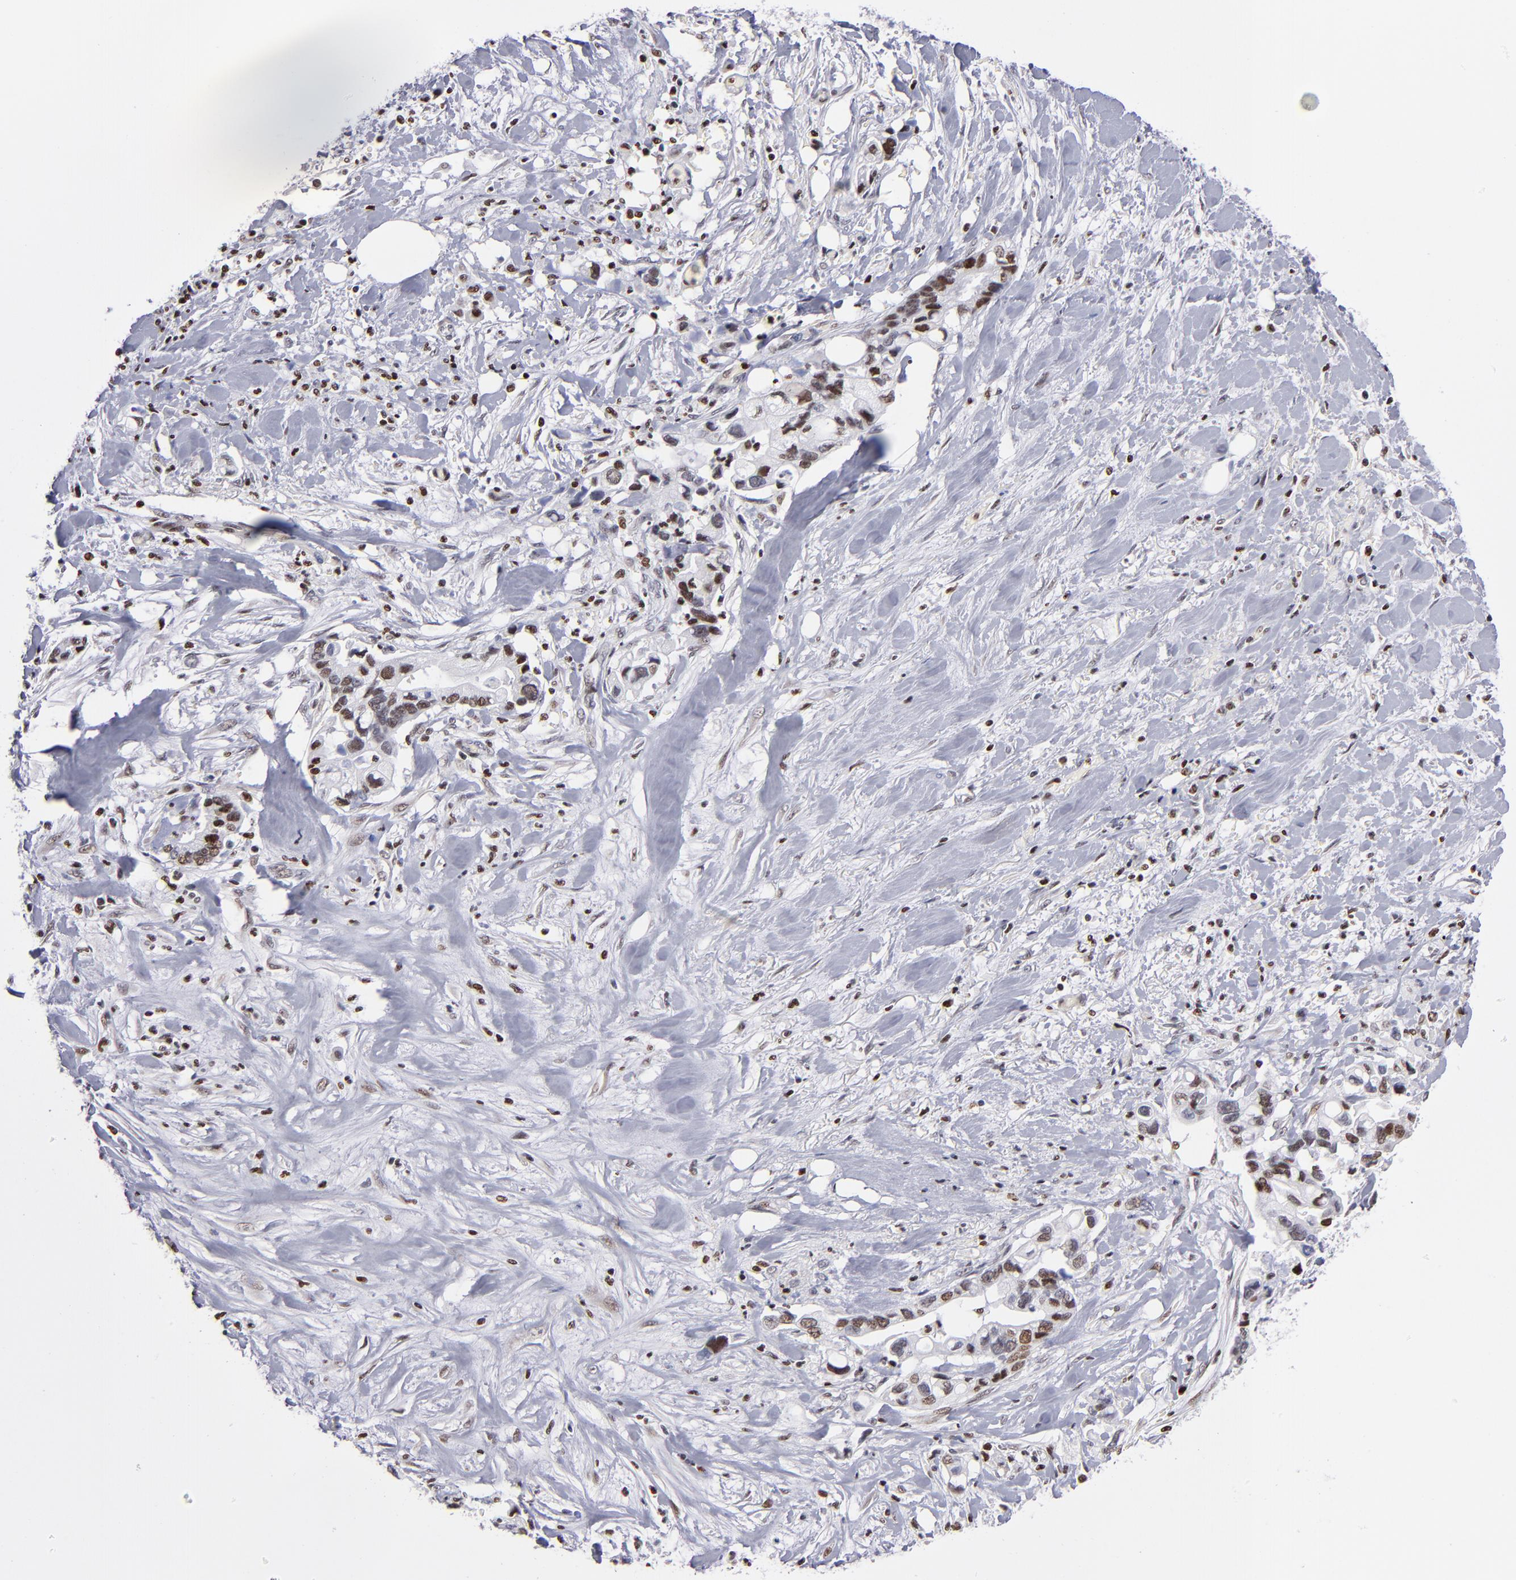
{"staining": {"intensity": "moderate", "quantity": "25%-75%", "location": "nuclear"}, "tissue": "pancreatic cancer", "cell_type": "Tumor cells", "image_type": "cancer", "snomed": [{"axis": "morphology", "description": "Adenocarcinoma, NOS"}, {"axis": "topography", "description": "Pancreas"}], "caption": "Pancreatic cancer stained for a protein demonstrates moderate nuclear positivity in tumor cells. The protein of interest is shown in brown color, while the nuclei are stained blue.", "gene": "POLA1", "patient": {"sex": "male", "age": 70}}